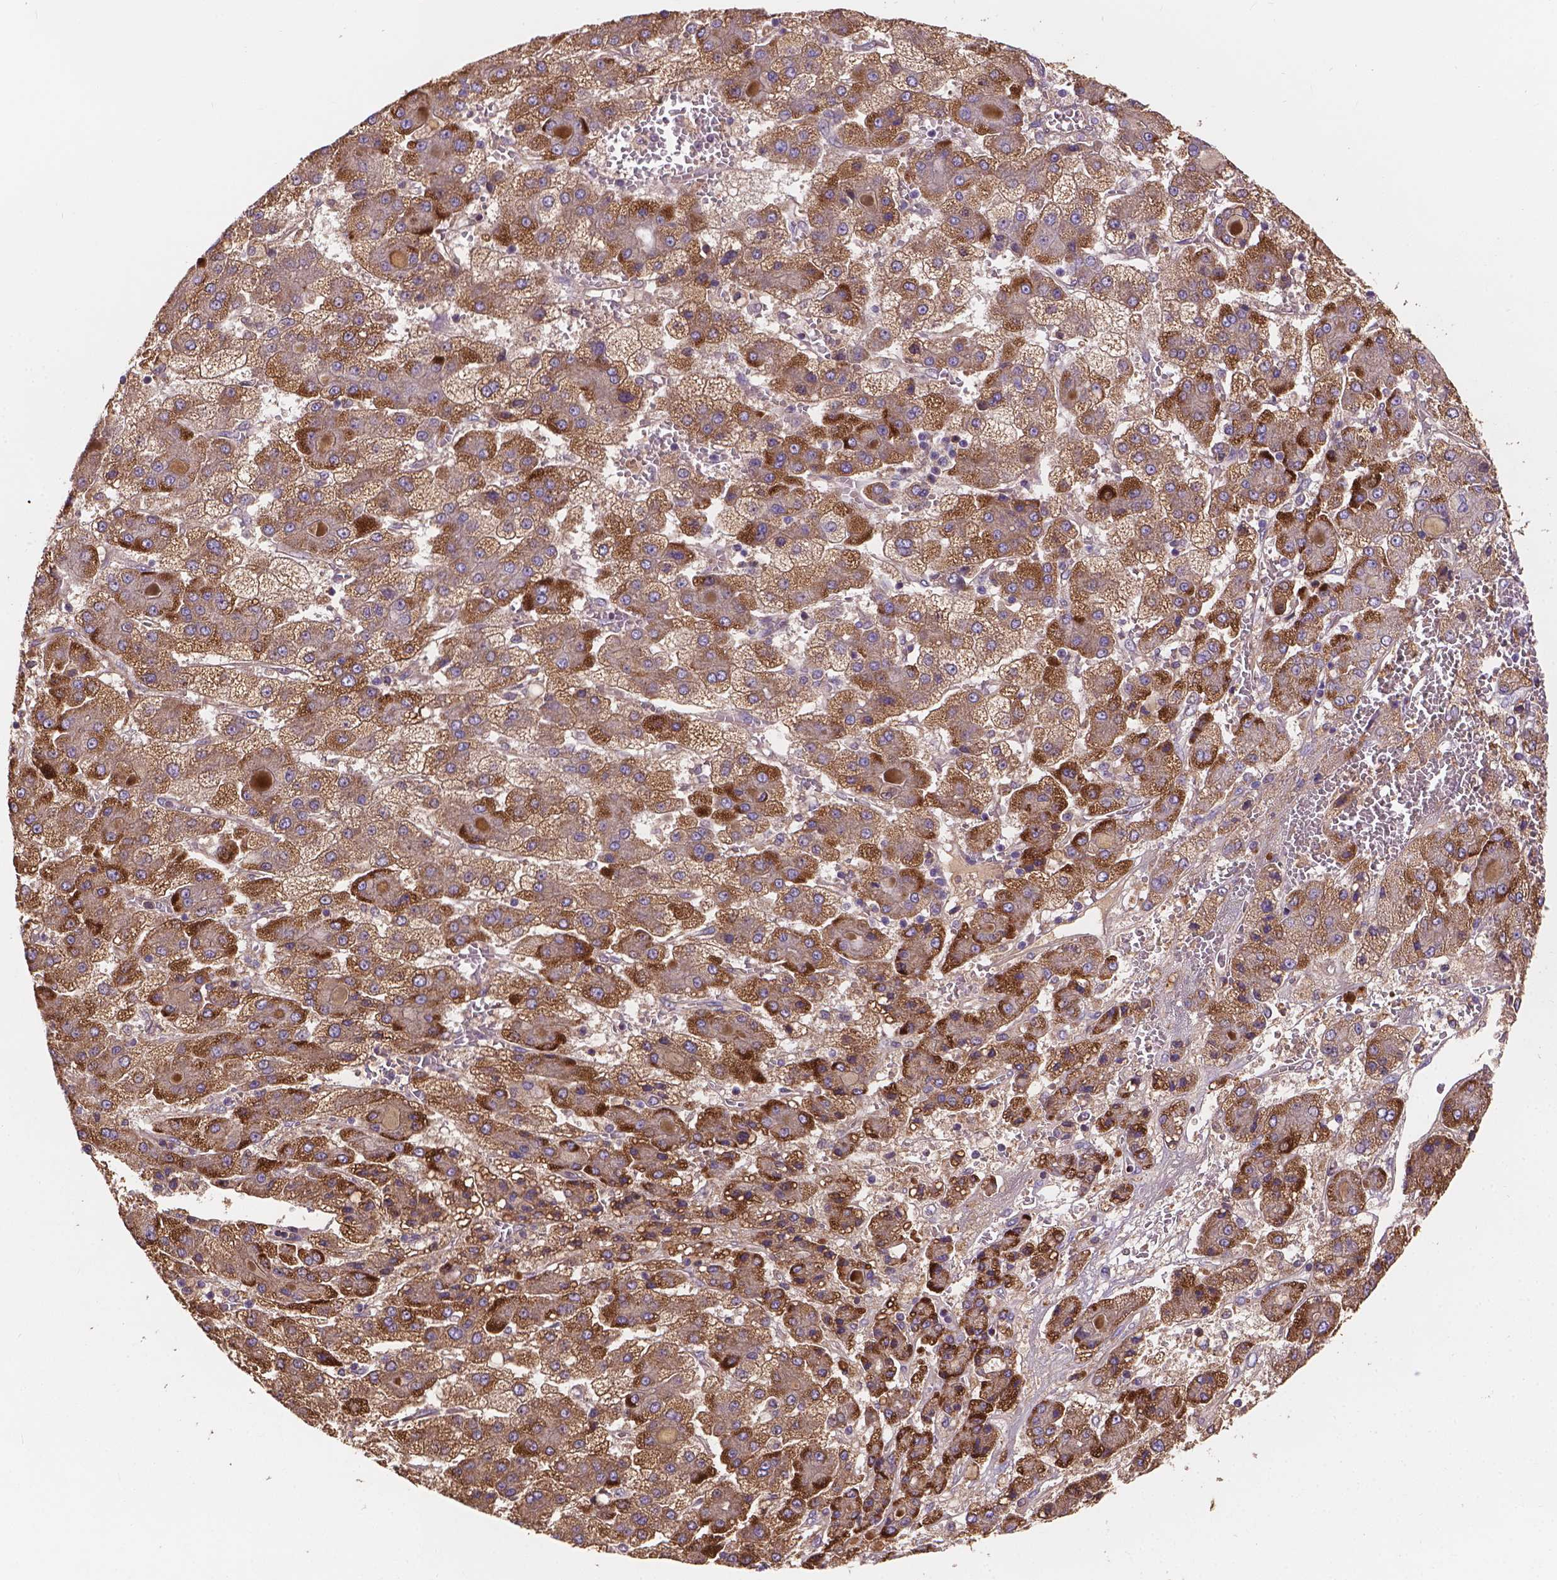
{"staining": {"intensity": "strong", "quantity": ">75%", "location": "cytoplasmic/membranous"}, "tissue": "liver cancer", "cell_type": "Tumor cells", "image_type": "cancer", "snomed": [{"axis": "morphology", "description": "Carcinoma, Hepatocellular, NOS"}, {"axis": "topography", "description": "Liver"}], "caption": "Brown immunohistochemical staining in human liver cancer reveals strong cytoplasmic/membranous expression in about >75% of tumor cells.", "gene": "CDK10", "patient": {"sex": "male", "age": 73}}